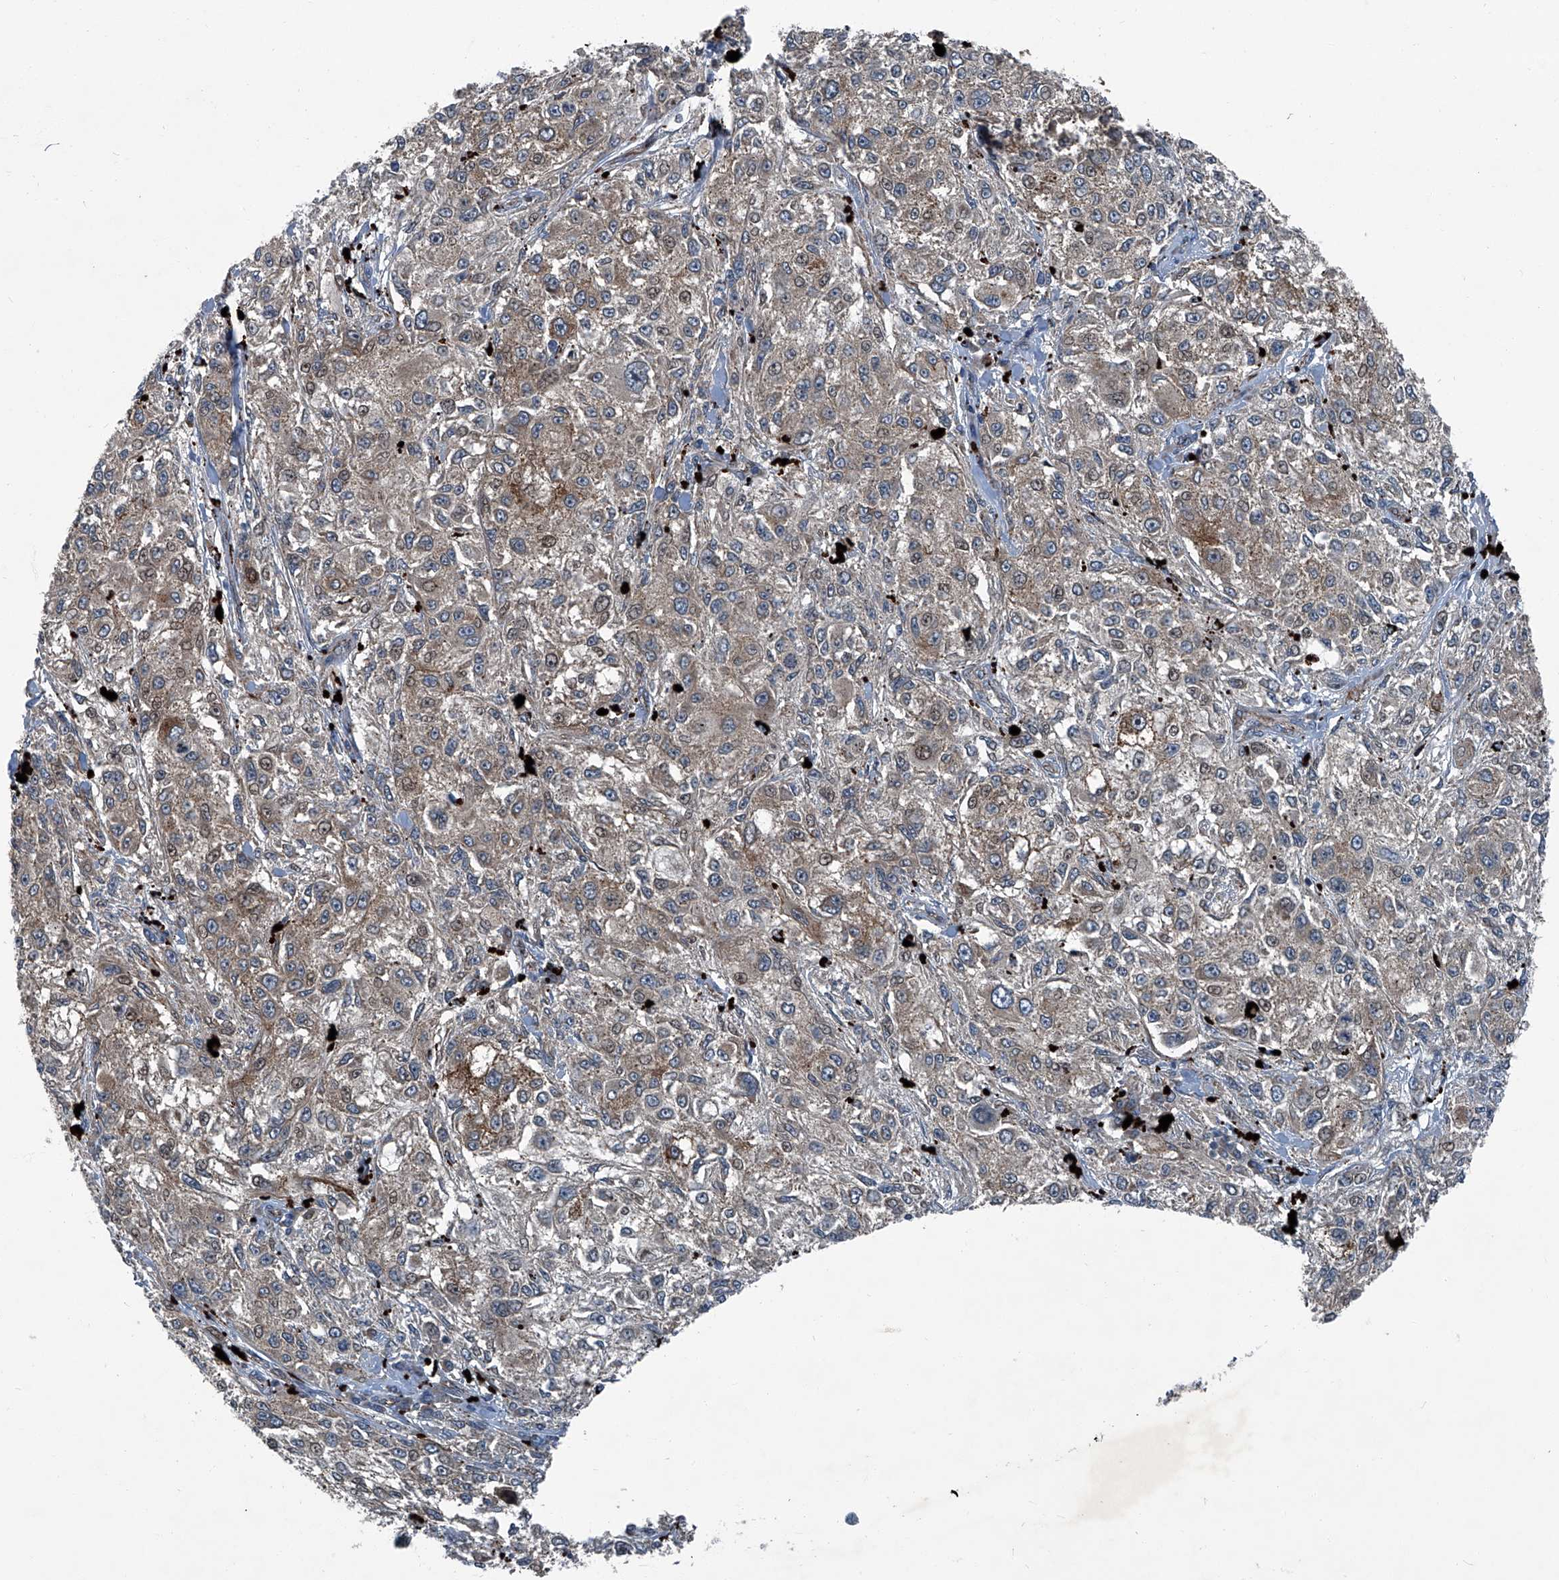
{"staining": {"intensity": "weak", "quantity": ">75%", "location": "cytoplasmic/membranous"}, "tissue": "melanoma", "cell_type": "Tumor cells", "image_type": "cancer", "snomed": [{"axis": "morphology", "description": "Necrosis, NOS"}, {"axis": "morphology", "description": "Malignant melanoma, NOS"}, {"axis": "topography", "description": "Skin"}], "caption": "There is low levels of weak cytoplasmic/membranous positivity in tumor cells of malignant melanoma, as demonstrated by immunohistochemical staining (brown color).", "gene": "SENP2", "patient": {"sex": "female", "age": 87}}